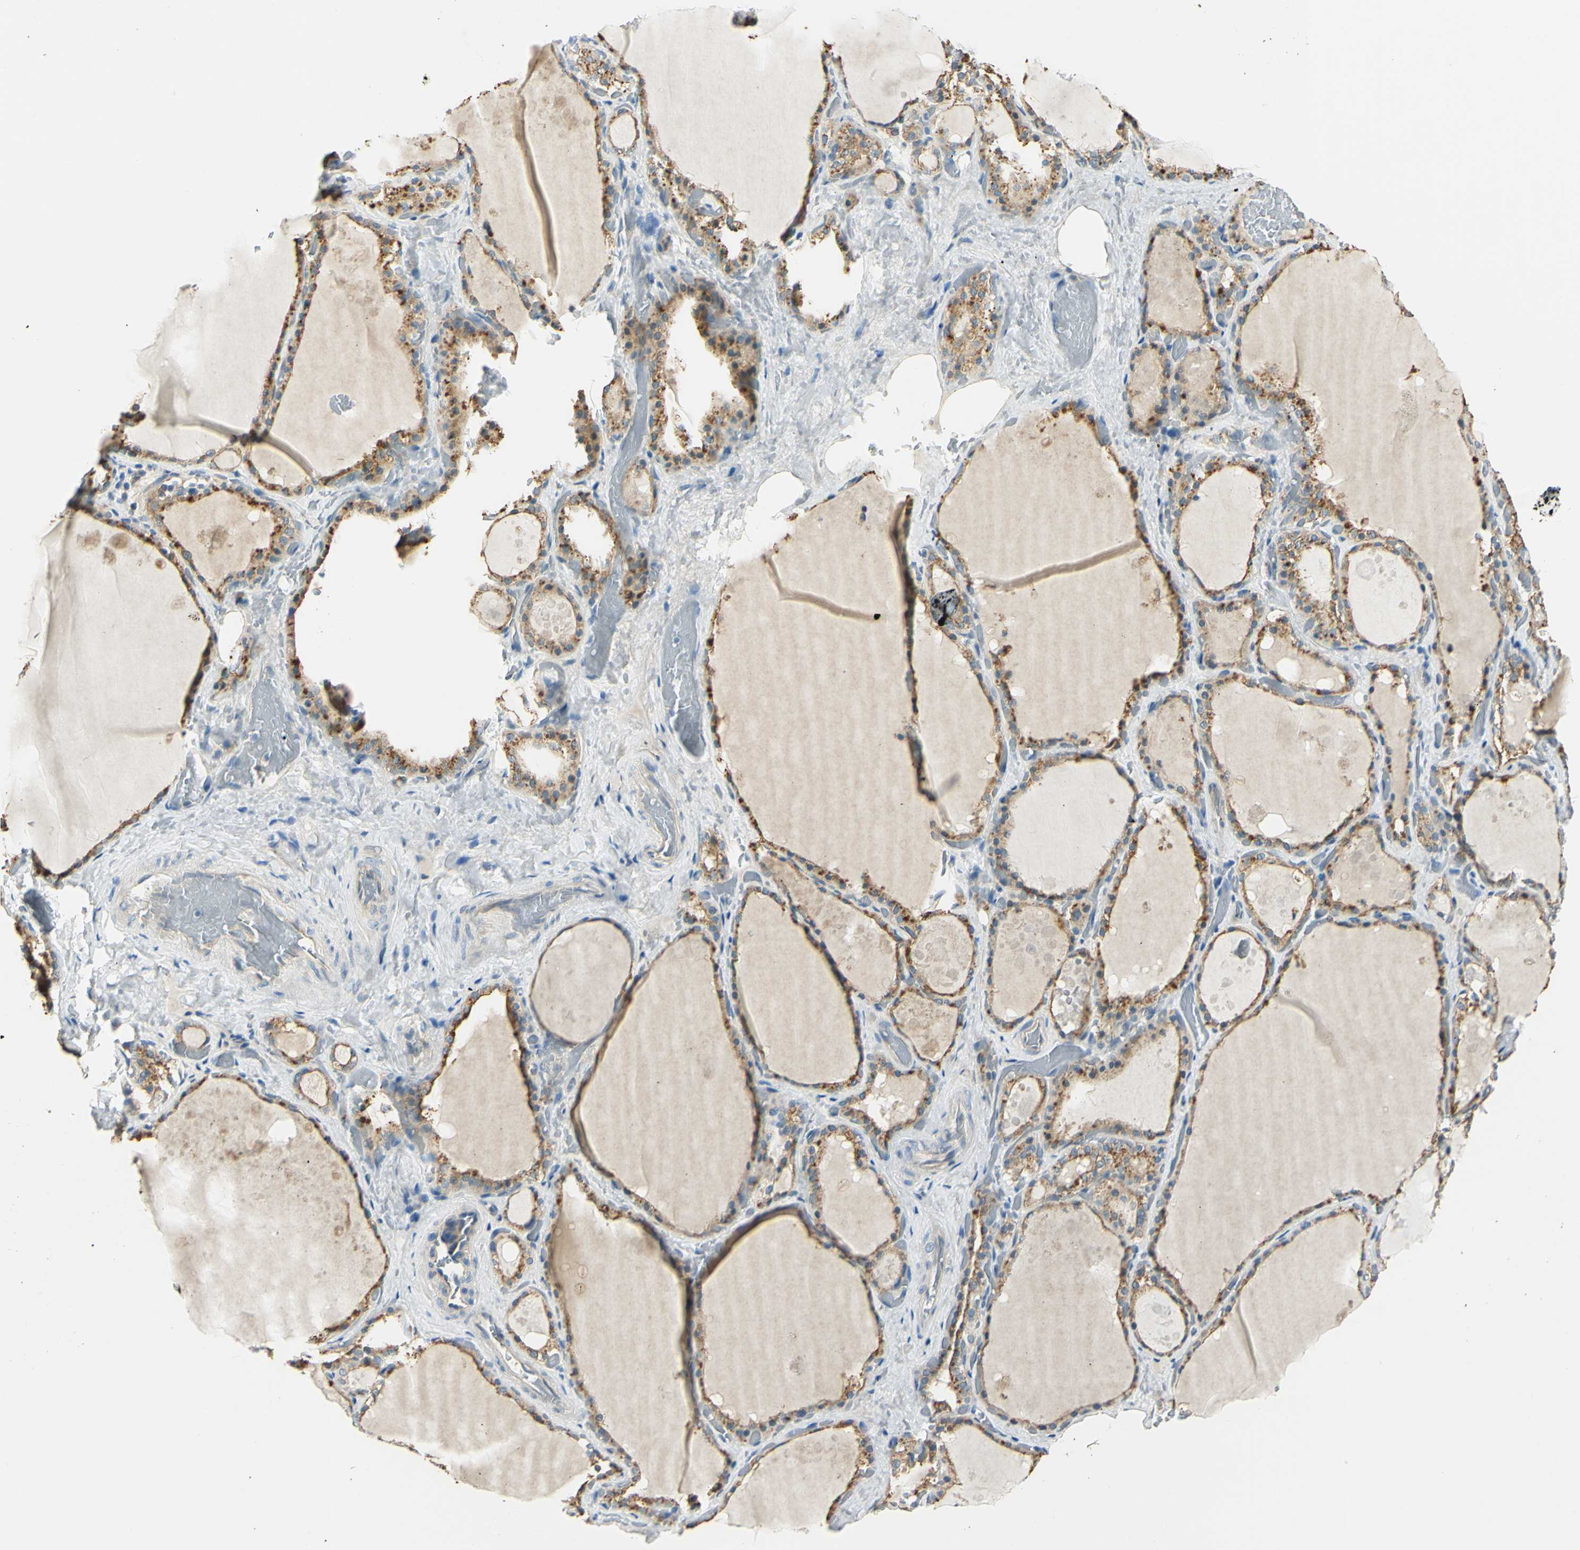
{"staining": {"intensity": "moderate", "quantity": ">75%", "location": "cytoplasmic/membranous"}, "tissue": "thyroid gland", "cell_type": "Glandular cells", "image_type": "normal", "snomed": [{"axis": "morphology", "description": "Normal tissue, NOS"}, {"axis": "topography", "description": "Thyroid gland"}], "caption": "Immunohistochemistry (IHC) micrograph of benign thyroid gland stained for a protein (brown), which reveals medium levels of moderate cytoplasmic/membranous positivity in approximately >75% of glandular cells.", "gene": "LAMA3", "patient": {"sex": "male", "age": 61}}